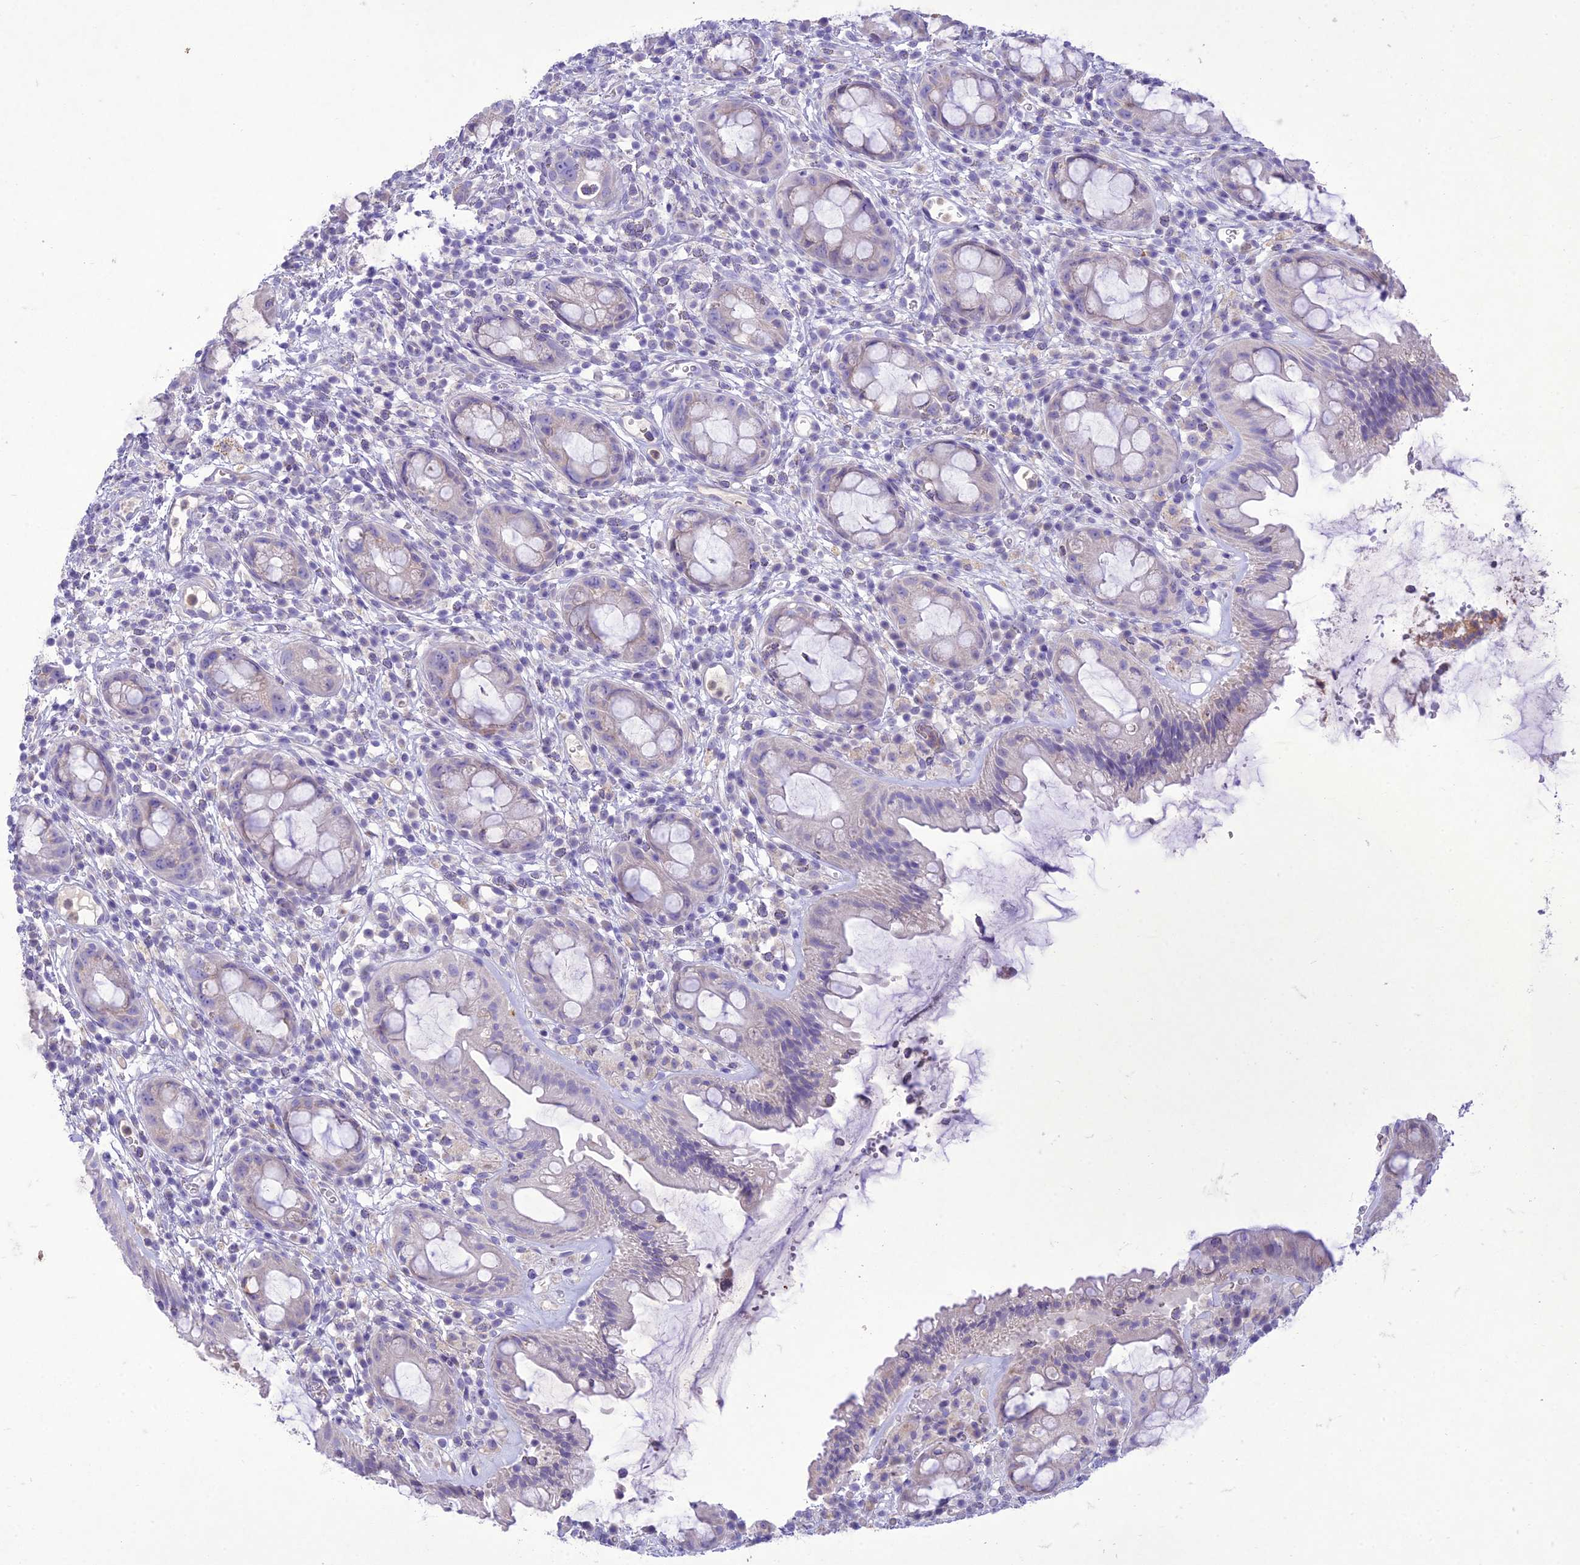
{"staining": {"intensity": "weak", "quantity": "<25%", "location": "cytoplasmic/membranous"}, "tissue": "rectum", "cell_type": "Glandular cells", "image_type": "normal", "snomed": [{"axis": "morphology", "description": "Normal tissue, NOS"}, {"axis": "topography", "description": "Rectum"}], "caption": "Immunohistochemistry histopathology image of benign rectum stained for a protein (brown), which exhibits no staining in glandular cells.", "gene": "SLC13A5", "patient": {"sex": "female", "age": 57}}